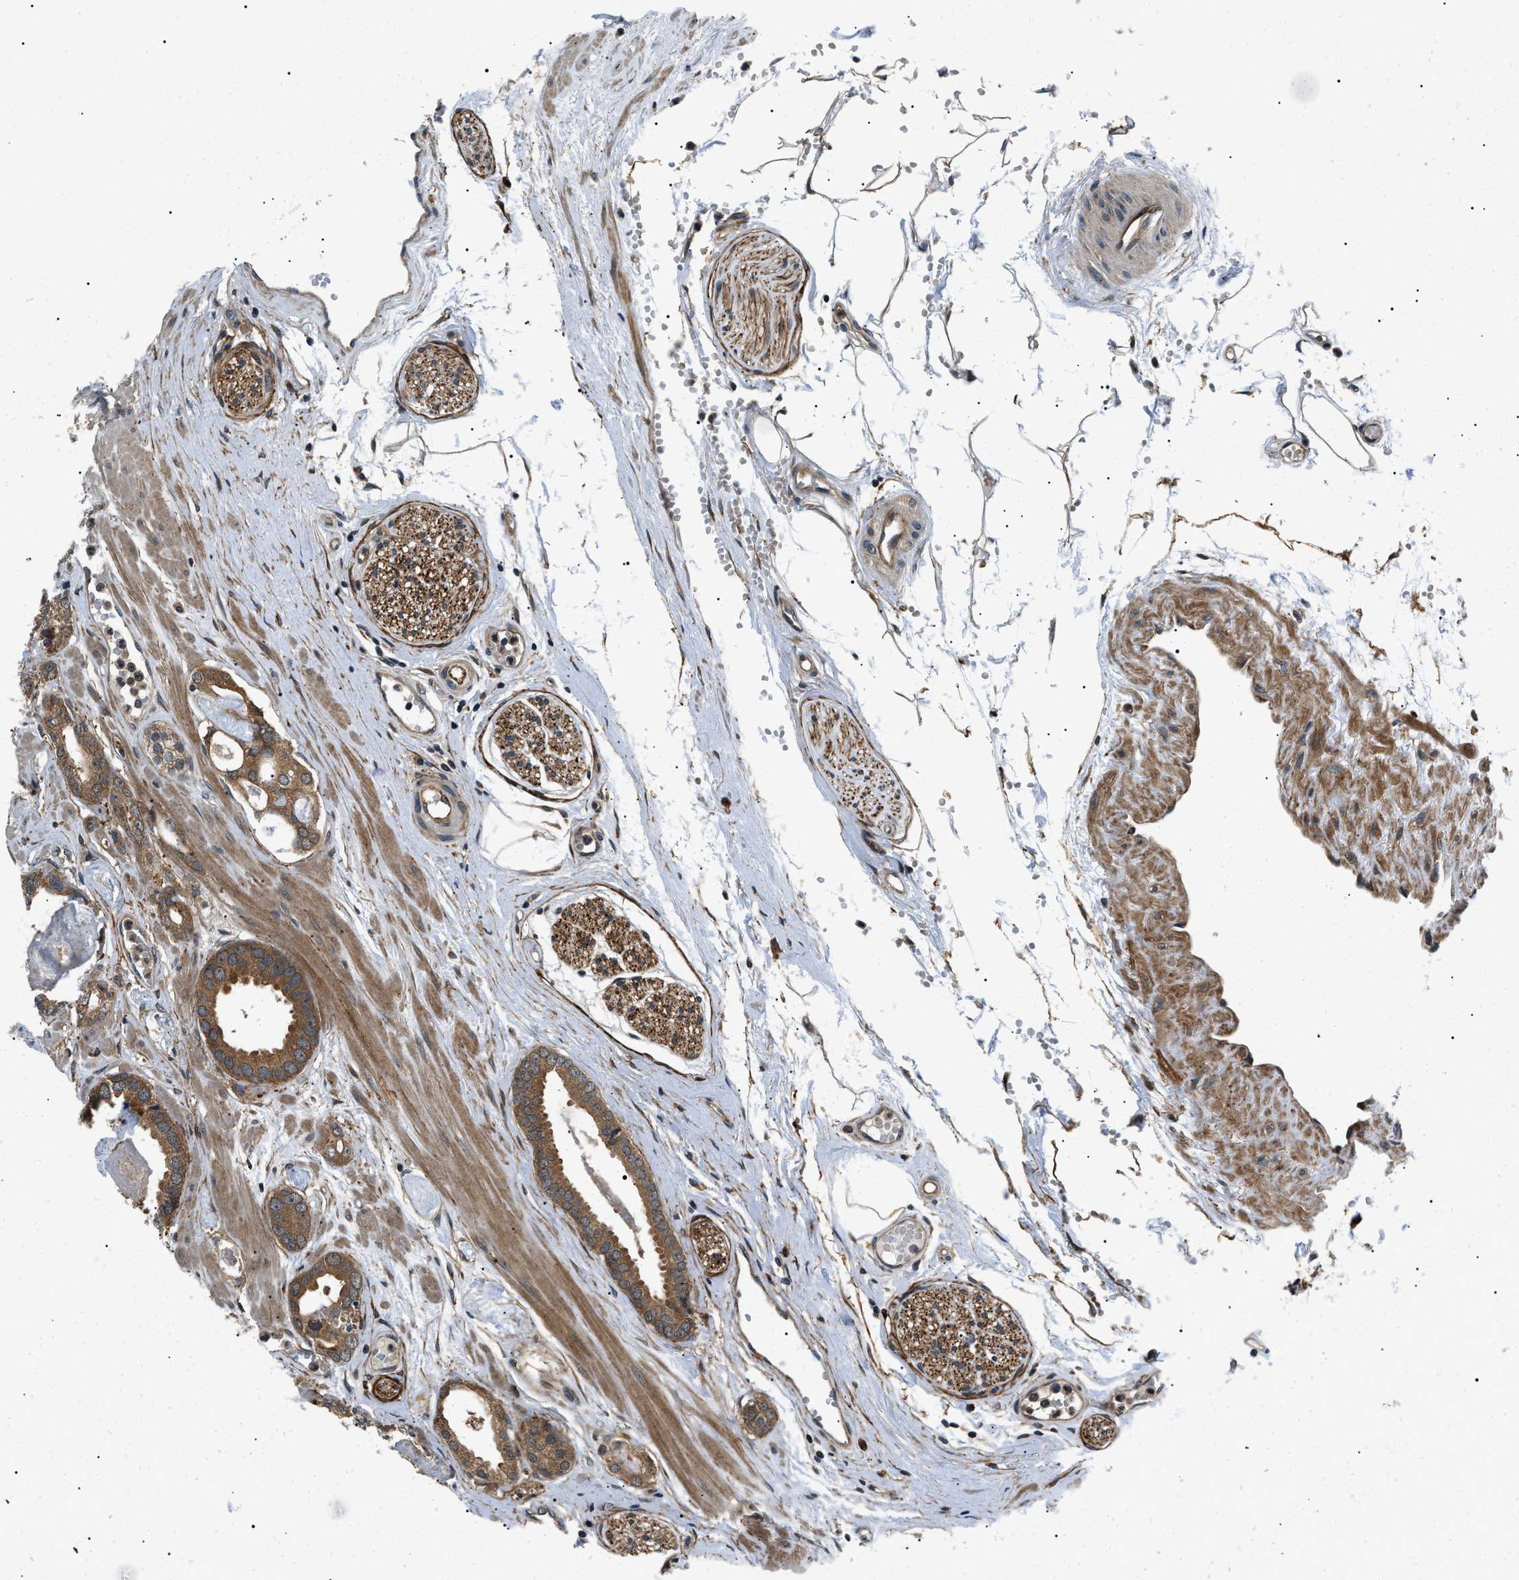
{"staining": {"intensity": "moderate", "quantity": ">75%", "location": "cytoplasmic/membranous"}, "tissue": "prostate cancer", "cell_type": "Tumor cells", "image_type": "cancer", "snomed": [{"axis": "morphology", "description": "Adenocarcinoma, Low grade"}, {"axis": "topography", "description": "Prostate"}], "caption": "About >75% of tumor cells in prostate low-grade adenocarcinoma demonstrate moderate cytoplasmic/membranous protein expression as visualized by brown immunohistochemical staining.", "gene": "ATP6AP1", "patient": {"sex": "male", "age": 53}}